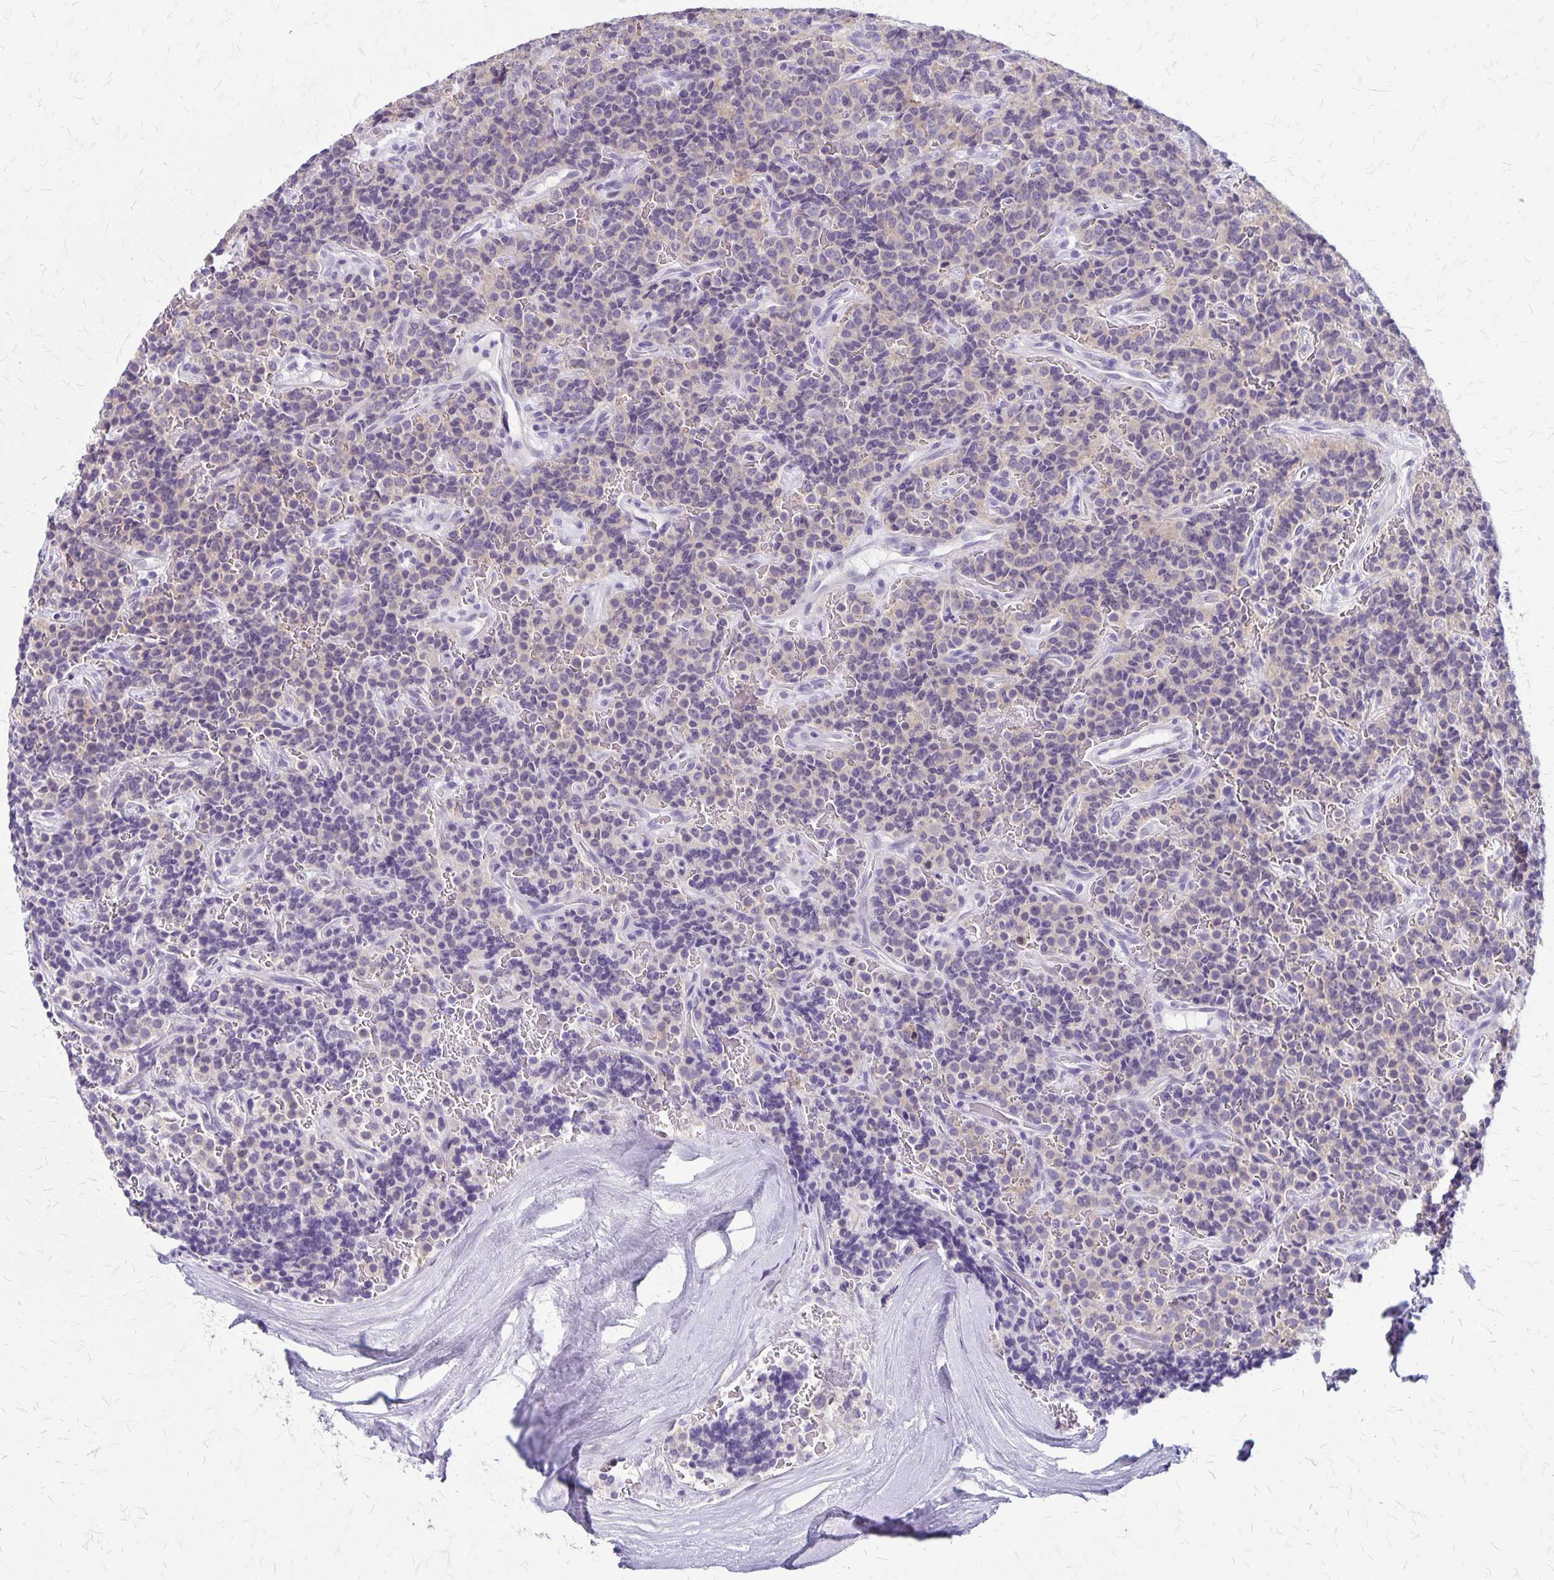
{"staining": {"intensity": "negative", "quantity": "none", "location": "none"}, "tissue": "carcinoid", "cell_type": "Tumor cells", "image_type": "cancer", "snomed": [{"axis": "morphology", "description": "Carcinoid, malignant, NOS"}, {"axis": "topography", "description": "Pancreas"}], "caption": "Tumor cells show no significant protein expression in malignant carcinoid.", "gene": "PLXNB3", "patient": {"sex": "male", "age": 36}}